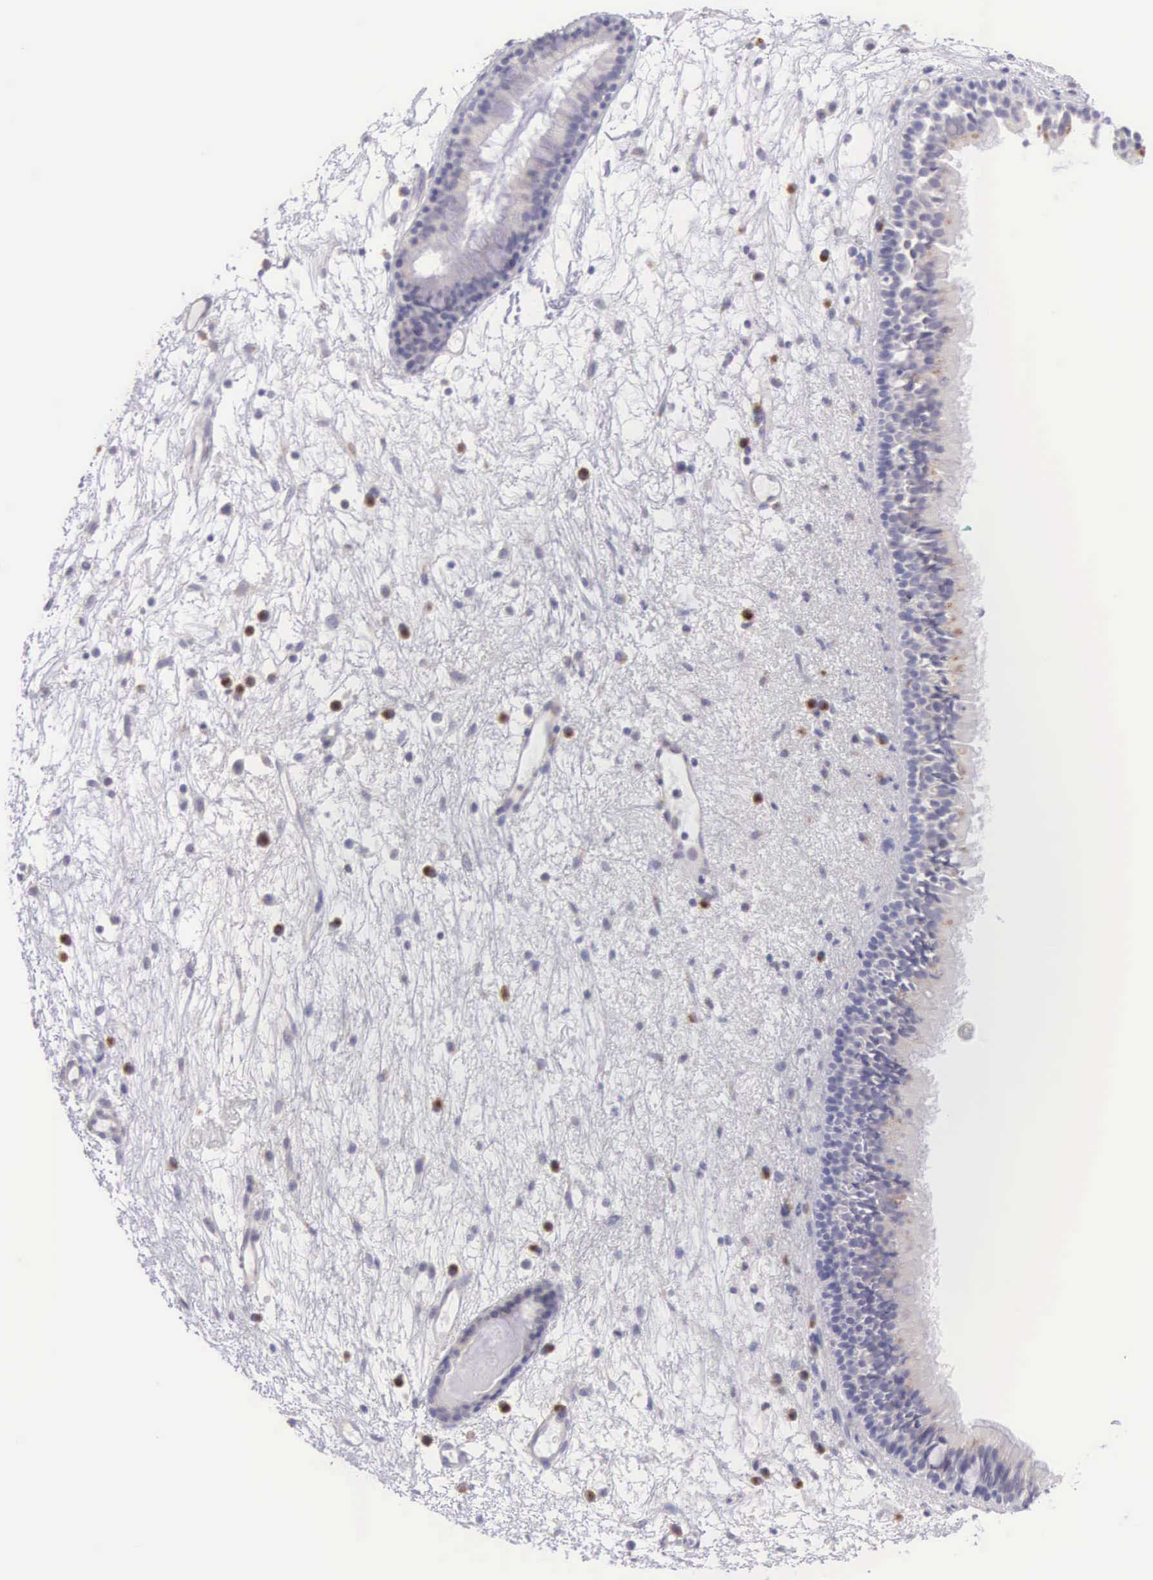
{"staining": {"intensity": "weak", "quantity": ">75%", "location": "cytoplasmic/membranous"}, "tissue": "nasopharynx", "cell_type": "Respiratory epithelial cells", "image_type": "normal", "snomed": [{"axis": "morphology", "description": "Normal tissue, NOS"}, {"axis": "topography", "description": "Nasopharynx"}], "caption": "Immunohistochemical staining of normal human nasopharynx exhibits >75% levels of weak cytoplasmic/membranous protein staining in about >75% of respiratory epithelial cells.", "gene": "ARFGAP3", "patient": {"sex": "female", "age": 78}}